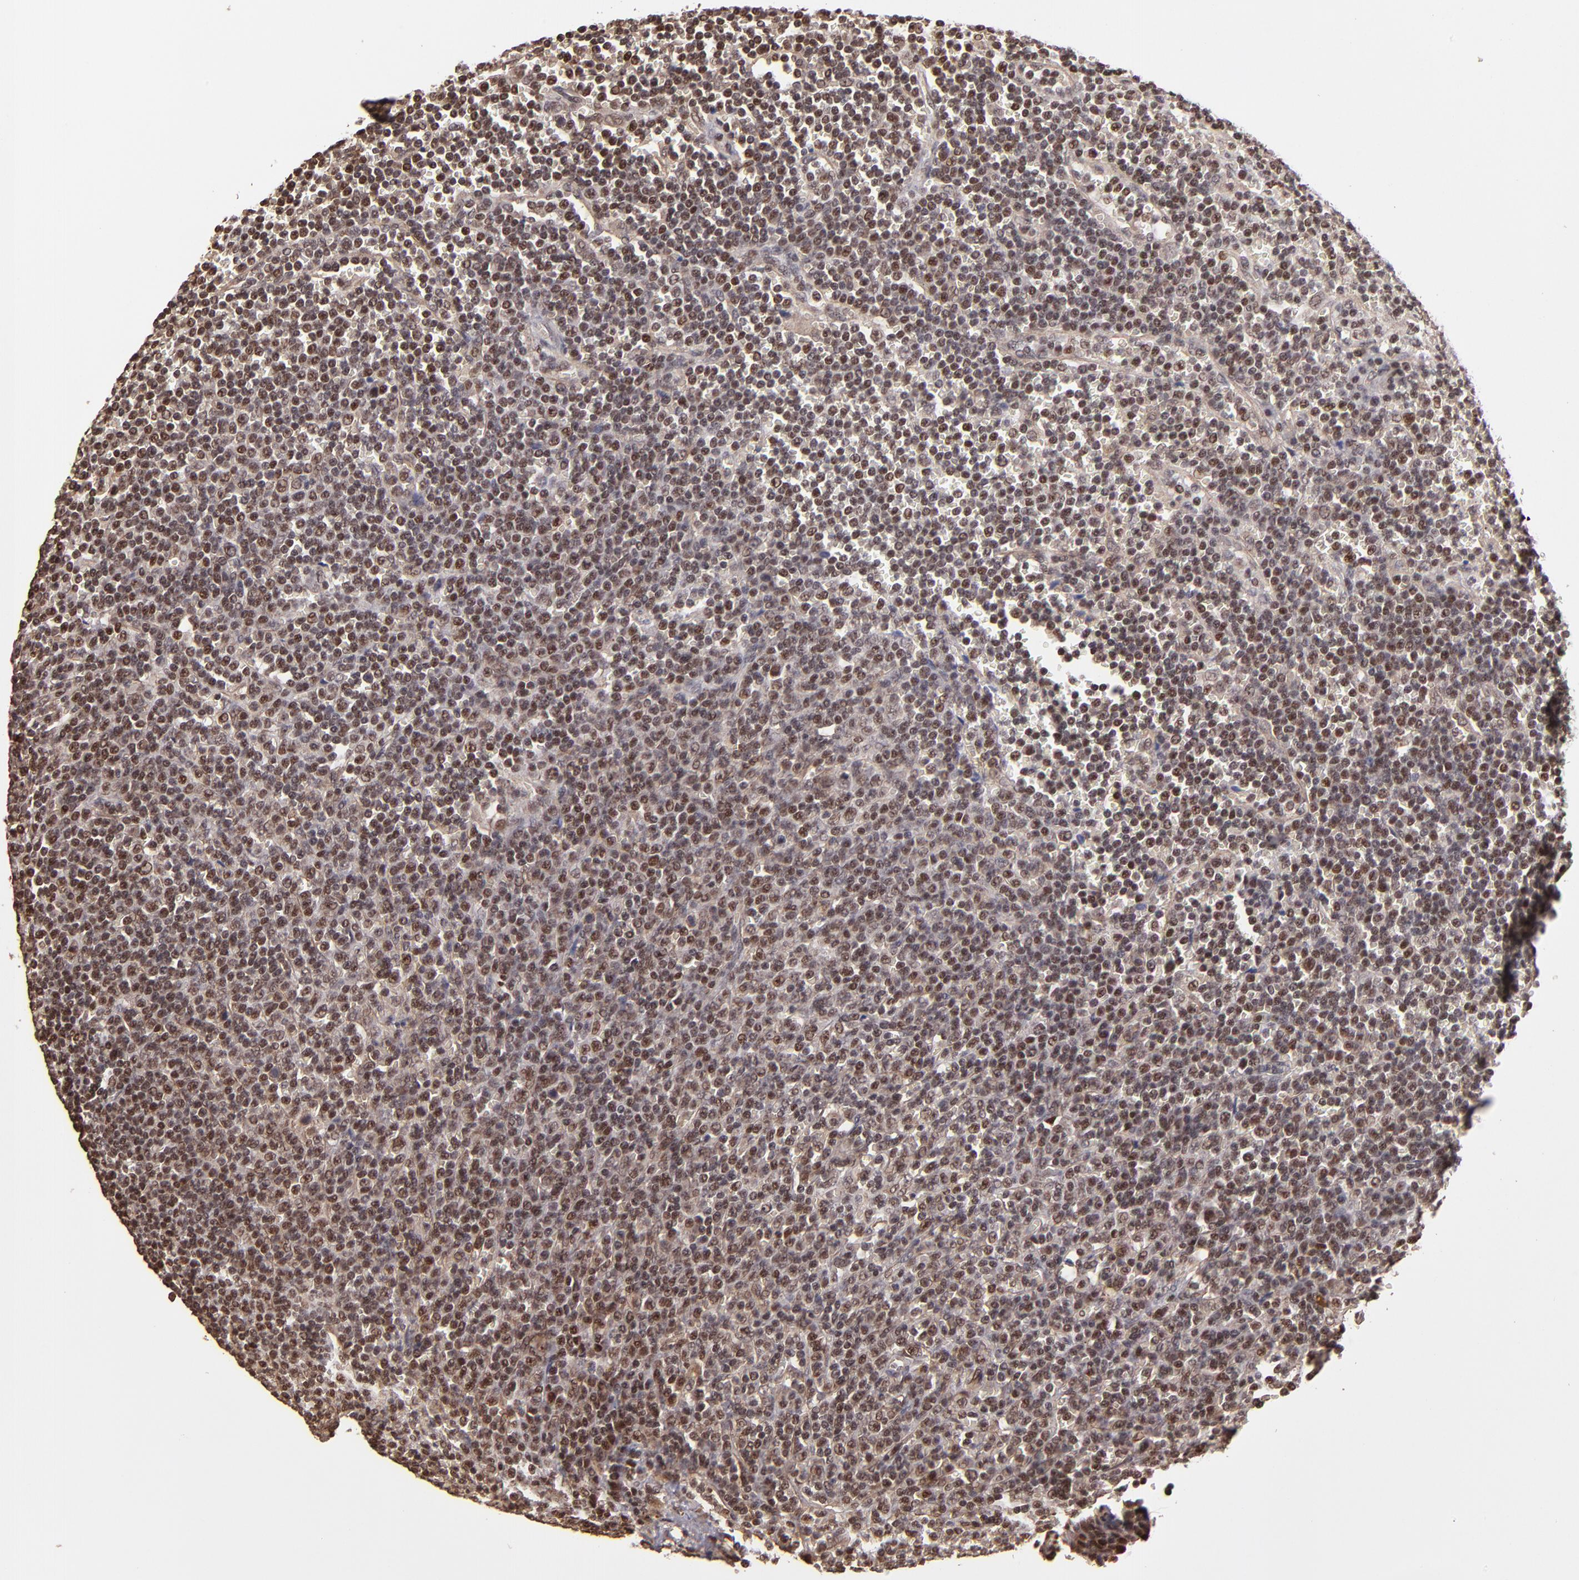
{"staining": {"intensity": "moderate", "quantity": "25%-75%", "location": "nuclear"}, "tissue": "lymphoma", "cell_type": "Tumor cells", "image_type": "cancer", "snomed": [{"axis": "morphology", "description": "Malignant lymphoma, non-Hodgkin's type, Low grade"}, {"axis": "topography", "description": "Spleen"}], "caption": "Immunohistochemistry image of neoplastic tissue: low-grade malignant lymphoma, non-Hodgkin's type stained using immunohistochemistry exhibits medium levels of moderate protein expression localized specifically in the nuclear of tumor cells, appearing as a nuclear brown color.", "gene": "TERF2", "patient": {"sex": "male", "age": 80}}